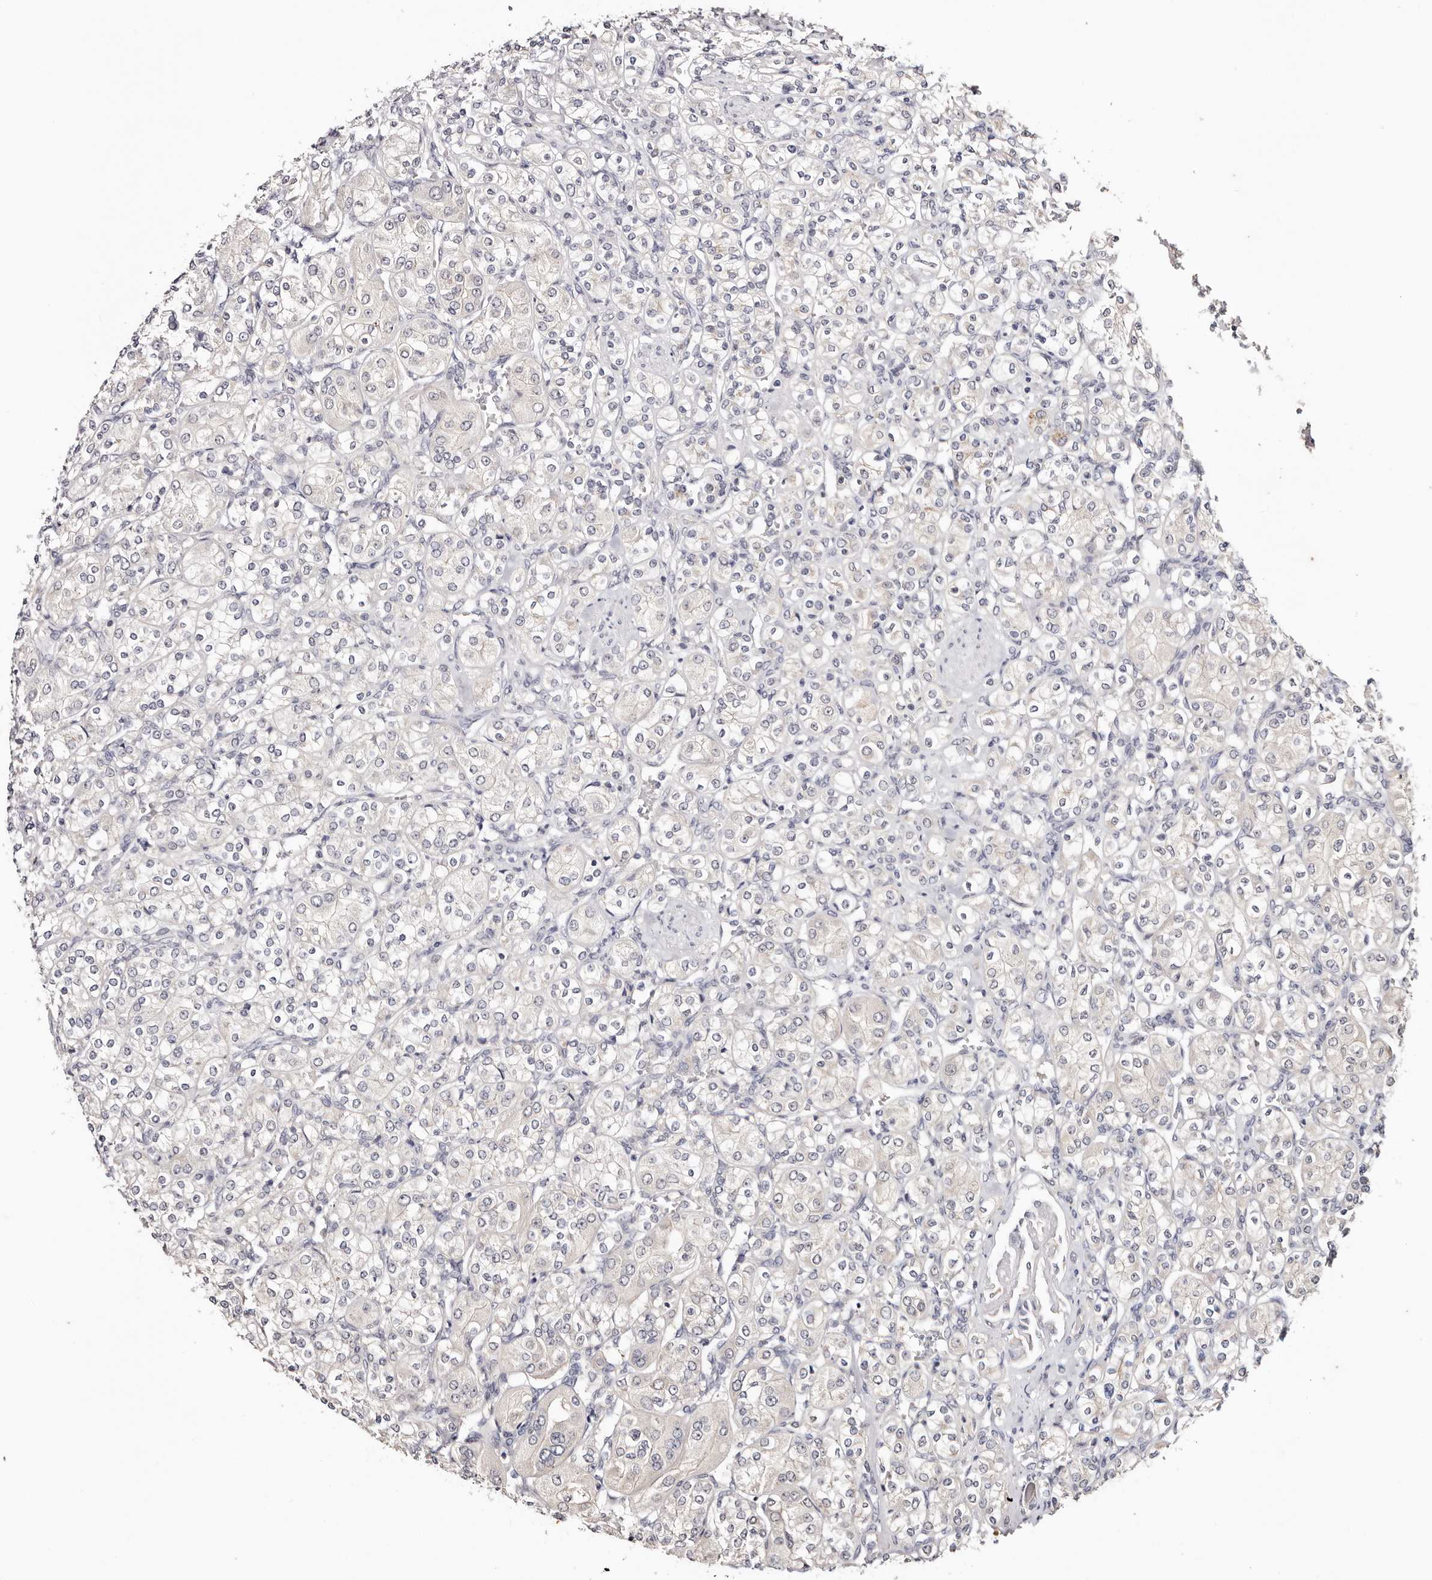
{"staining": {"intensity": "weak", "quantity": "<25%", "location": "cytoplasmic/membranous"}, "tissue": "renal cancer", "cell_type": "Tumor cells", "image_type": "cancer", "snomed": [{"axis": "morphology", "description": "Adenocarcinoma, NOS"}, {"axis": "topography", "description": "Kidney"}], "caption": "DAB immunohistochemical staining of human renal adenocarcinoma reveals no significant expression in tumor cells. (DAB immunohistochemistry with hematoxylin counter stain).", "gene": "TYW3", "patient": {"sex": "male", "age": 77}}